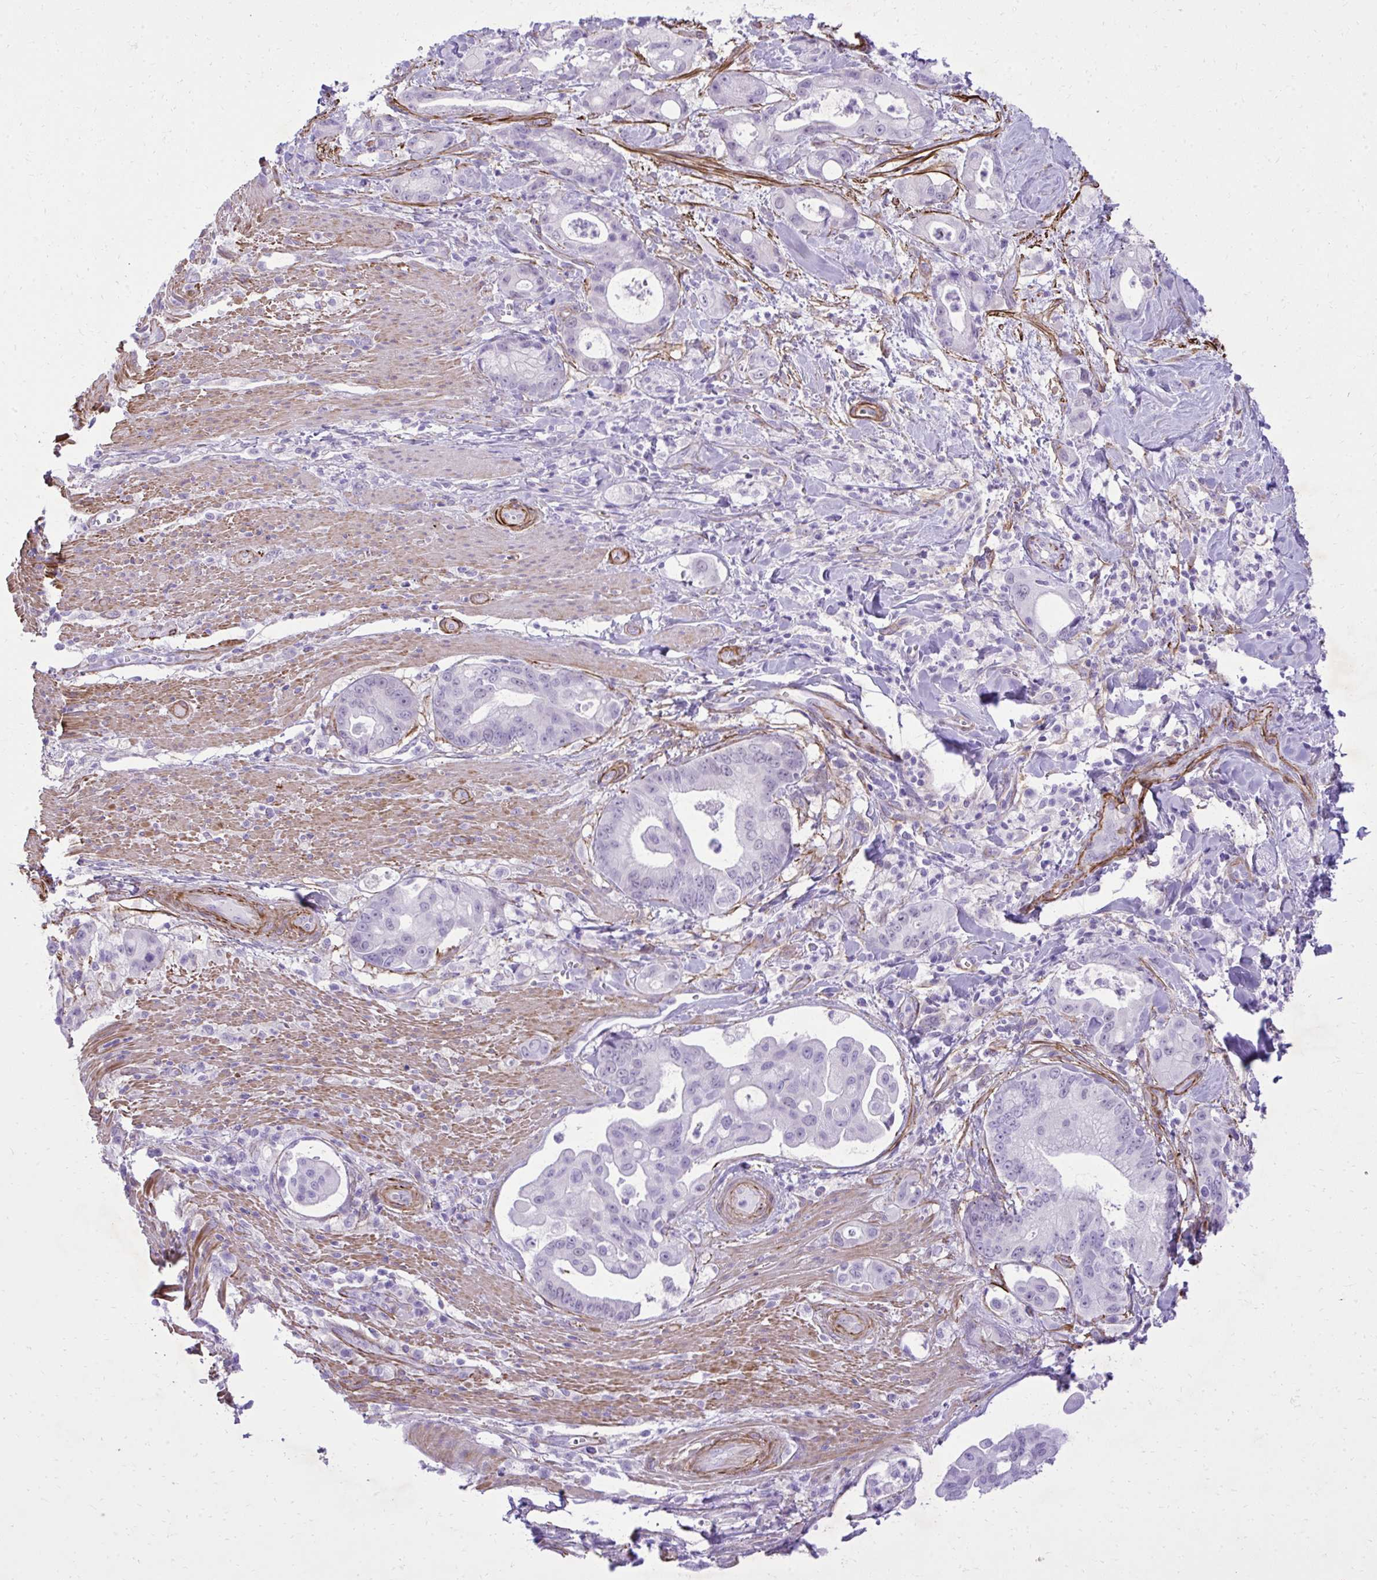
{"staining": {"intensity": "weak", "quantity": "<25%", "location": "nuclear"}, "tissue": "pancreatic cancer", "cell_type": "Tumor cells", "image_type": "cancer", "snomed": [{"axis": "morphology", "description": "Adenocarcinoma, NOS"}, {"axis": "topography", "description": "Pancreas"}], "caption": "Pancreatic cancer was stained to show a protein in brown. There is no significant expression in tumor cells.", "gene": "PITPNM3", "patient": {"sex": "male", "age": 68}}